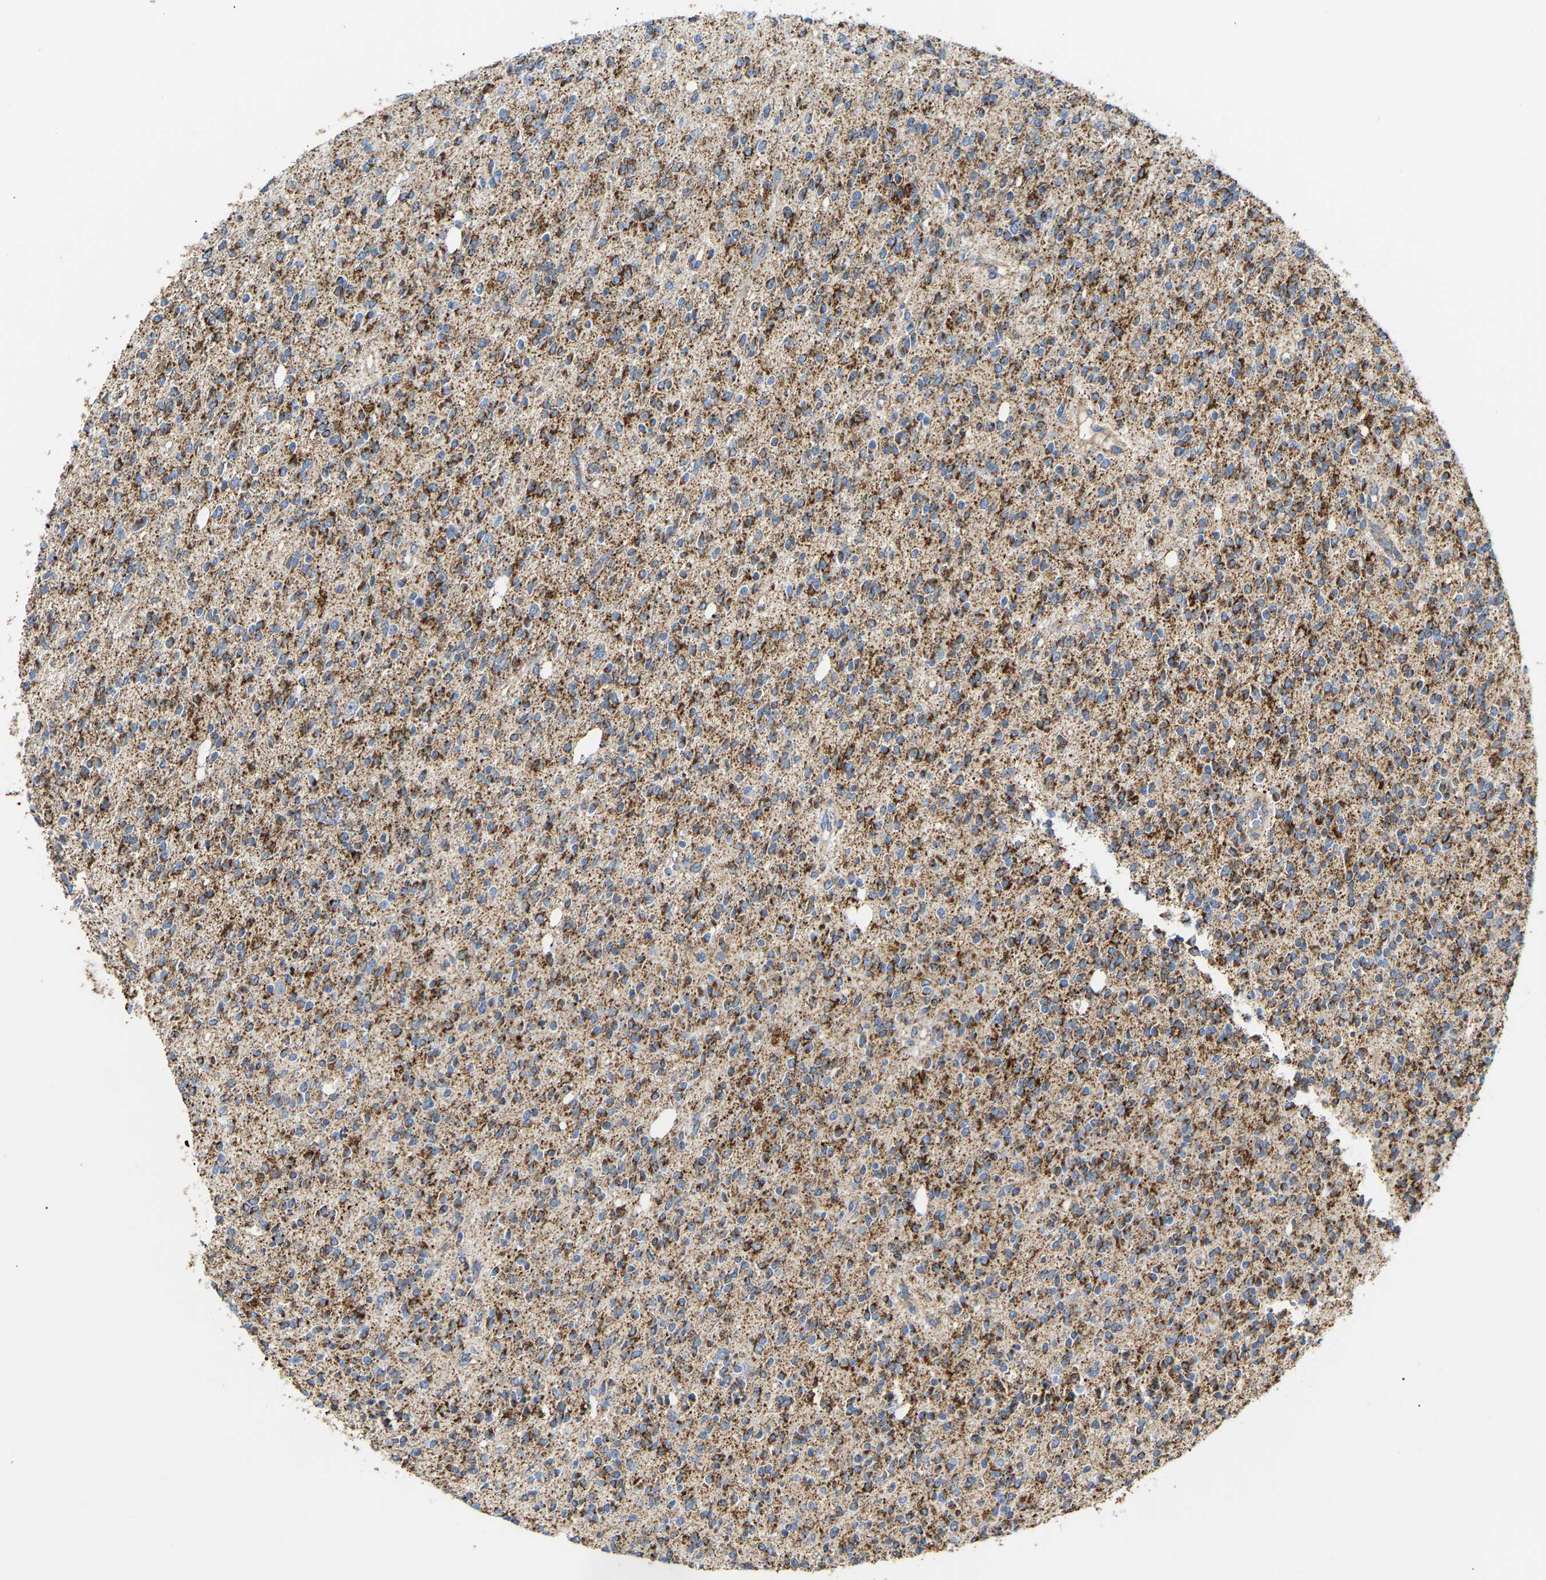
{"staining": {"intensity": "moderate", "quantity": ">75%", "location": "cytoplasmic/membranous"}, "tissue": "glioma", "cell_type": "Tumor cells", "image_type": "cancer", "snomed": [{"axis": "morphology", "description": "Glioma, malignant, High grade"}, {"axis": "topography", "description": "Brain"}], "caption": "Brown immunohistochemical staining in malignant glioma (high-grade) exhibits moderate cytoplasmic/membranous positivity in approximately >75% of tumor cells.", "gene": "HIBADH", "patient": {"sex": "male", "age": 34}}